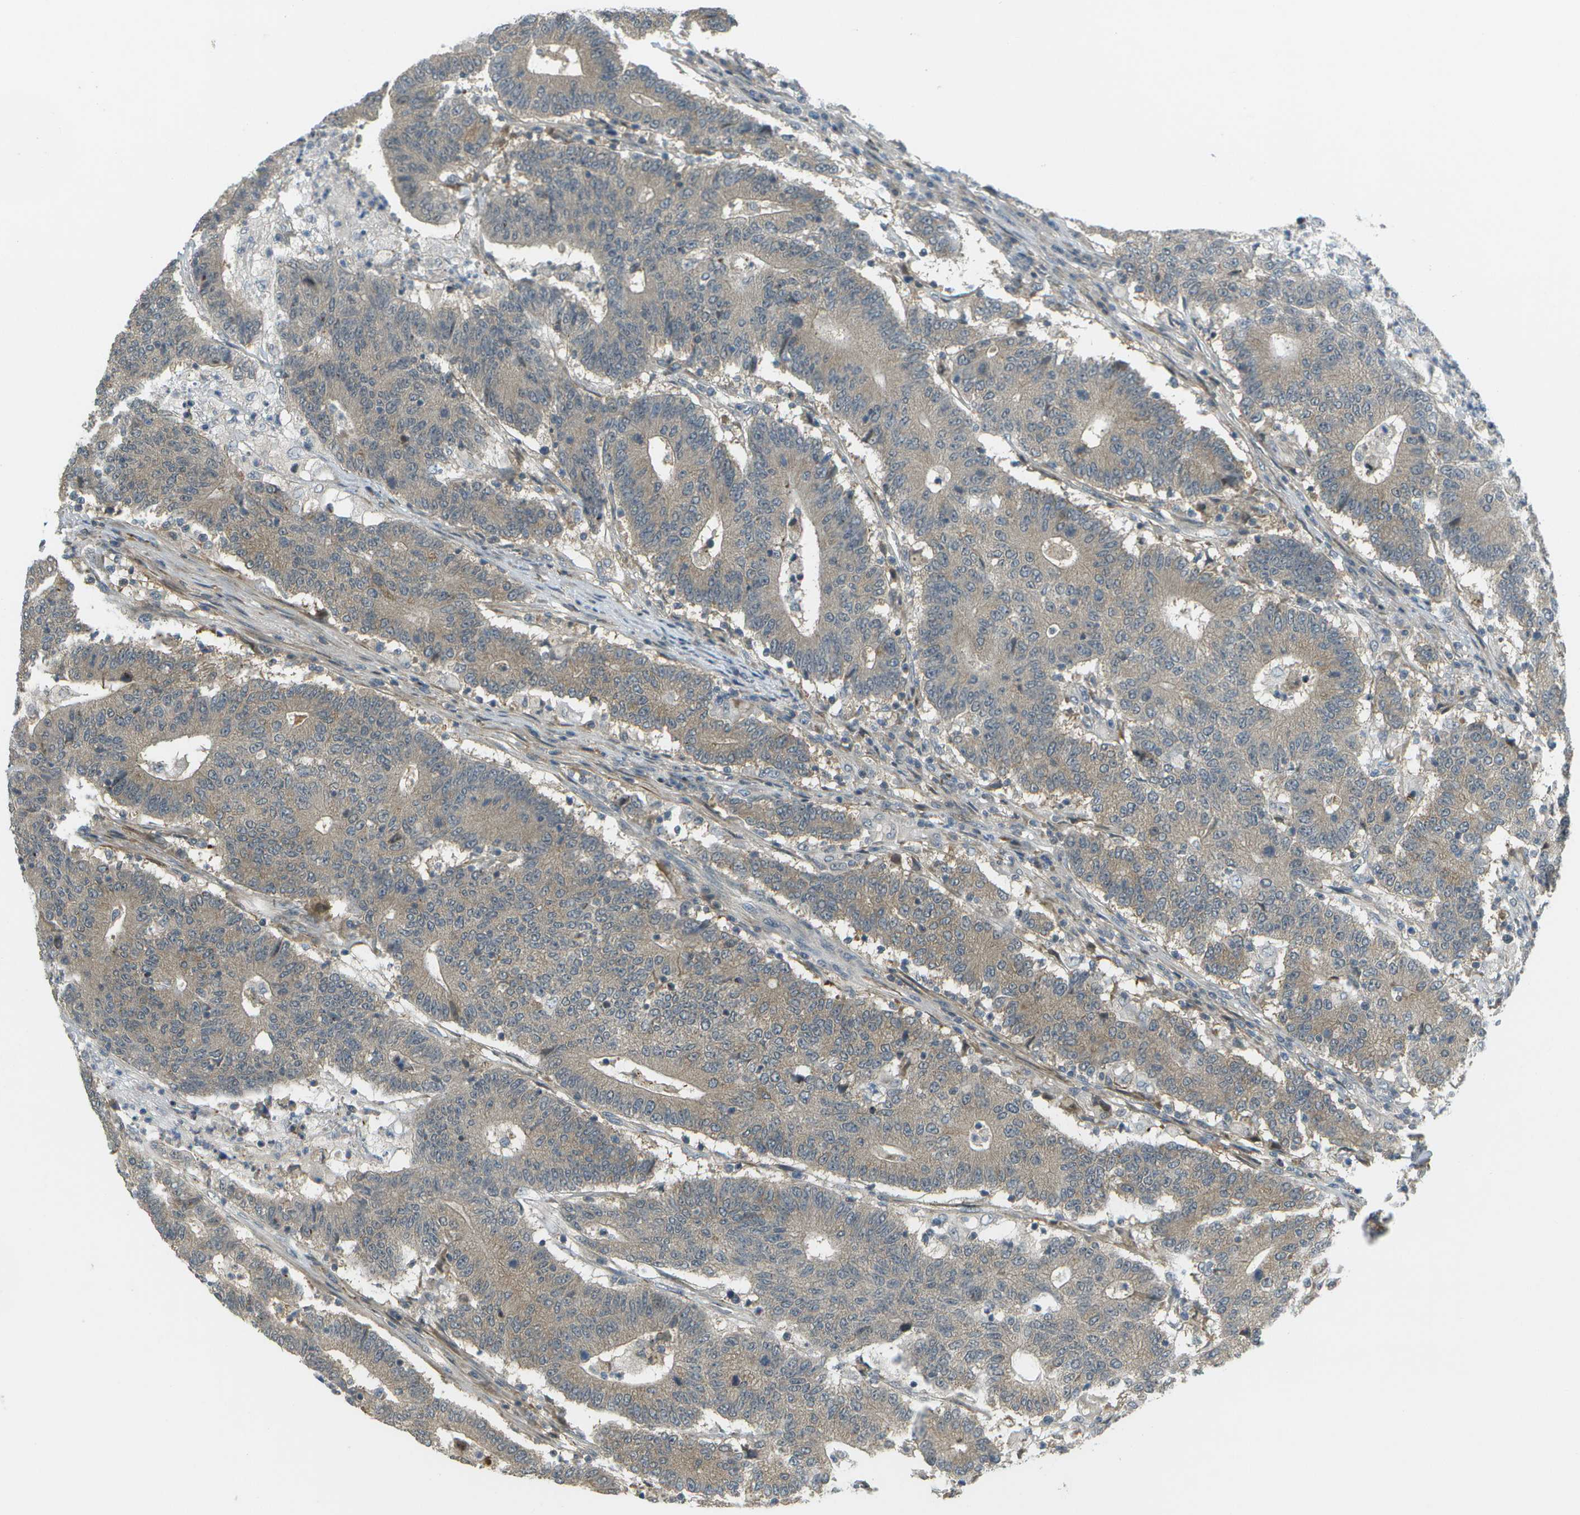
{"staining": {"intensity": "weak", "quantity": ">75%", "location": "cytoplasmic/membranous"}, "tissue": "colorectal cancer", "cell_type": "Tumor cells", "image_type": "cancer", "snomed": [{"axis": "morphology", "description": "Normal tissue, NOS"}, {"axis": "morphology", "description": "Adenocarcinoma, NOS"}, {"axis": "topography", "description": "Colon"}], "caption": "High-power microscopy captured an IHC image of colorectal adenocarcinoma, revealing weak cytoplasmic/membranous staining in approximately >75% of tumor cells.", "gene": "WNK2", "patient": {"sex": "female", "age": 75}}